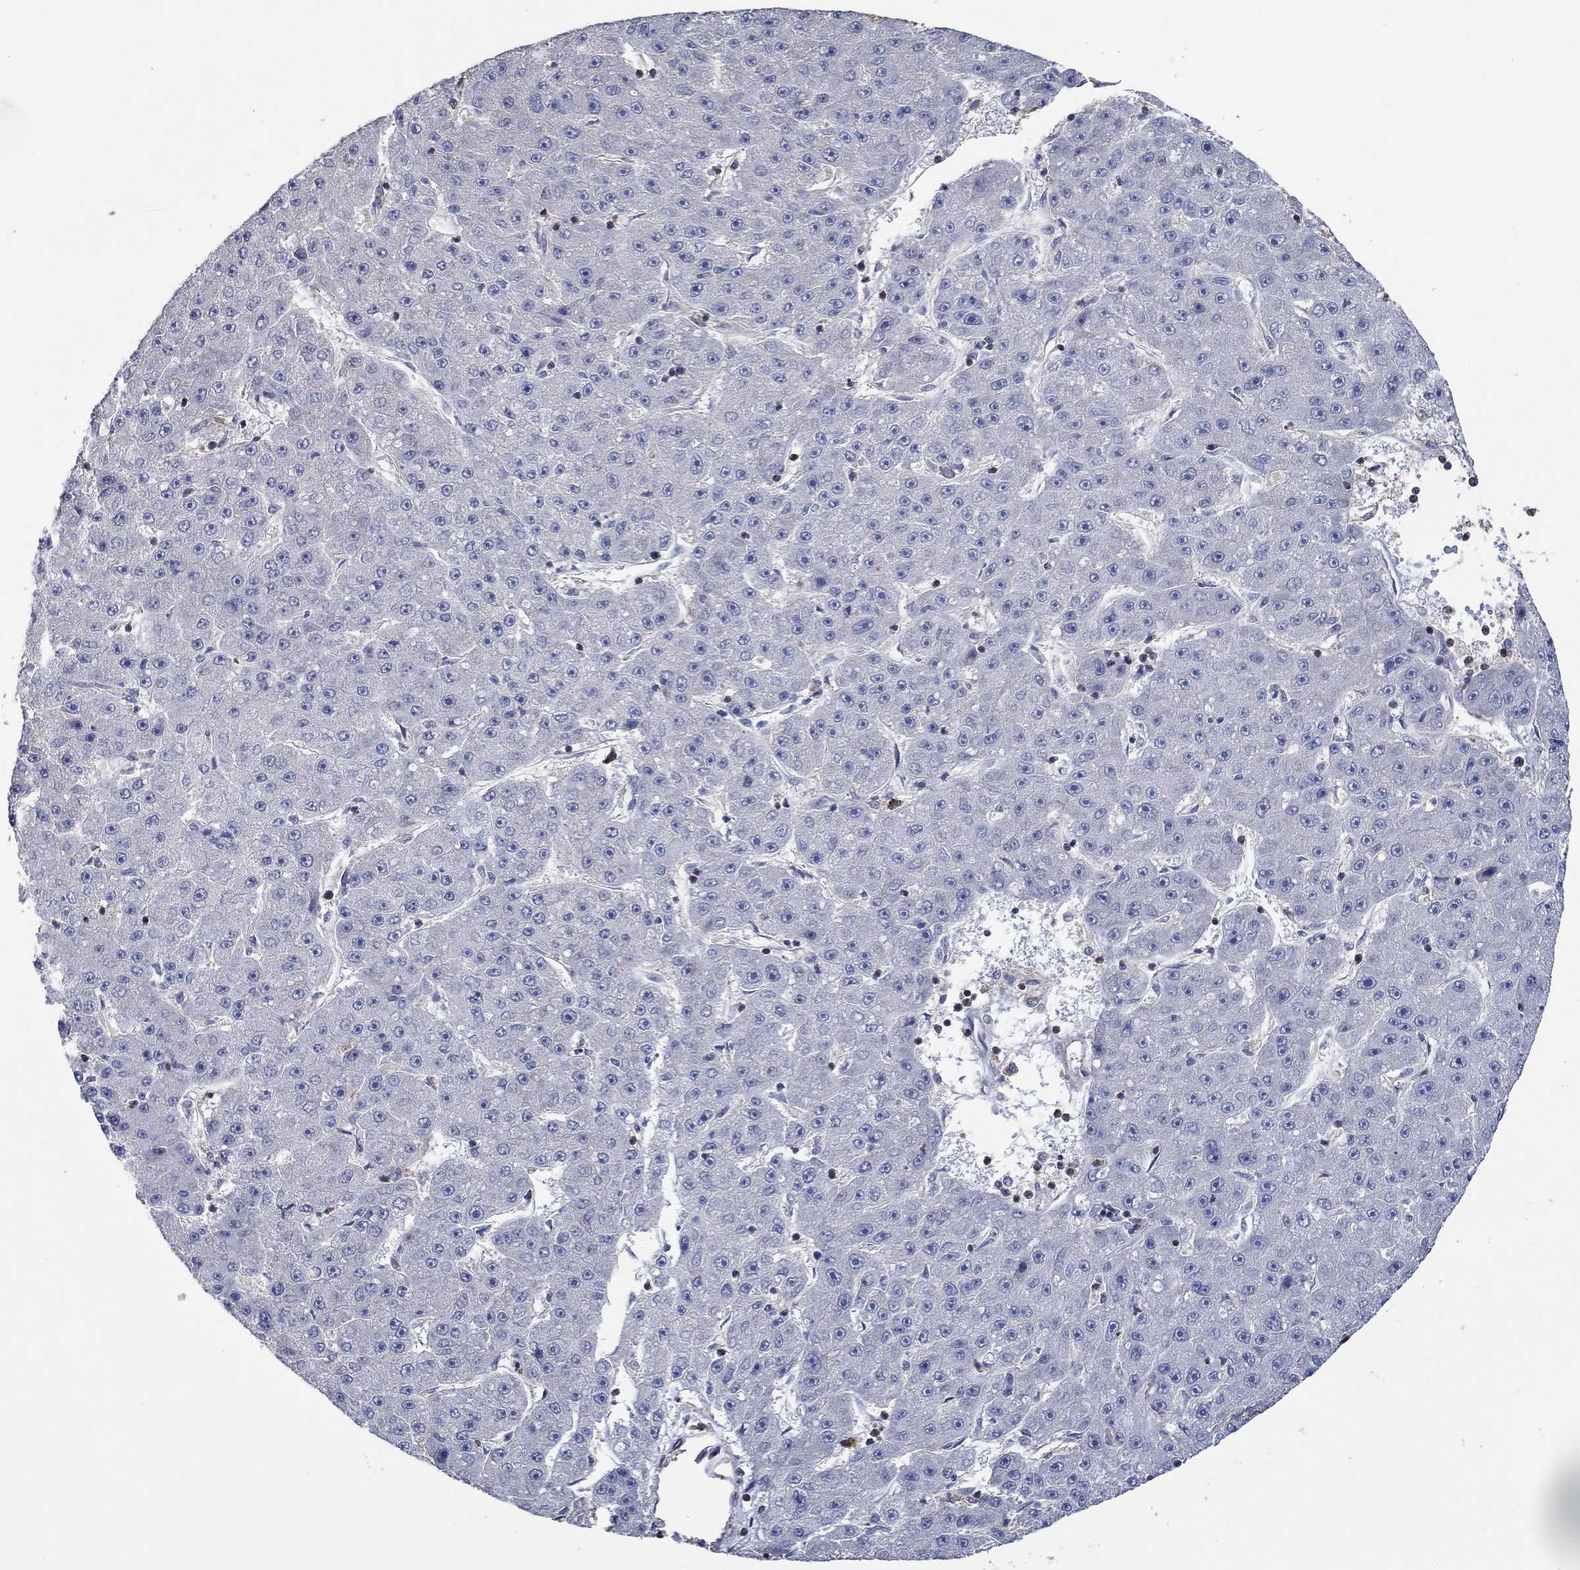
{"staining": {"intensity": "negative", "quantity": "none", "location": "none"}, "tissue": "liver cancer", "cell_type": "Tumor cells", "image_type": "cancer", "snomed": [{"axis": "morphology", "description": "Carcinoma, Hepatocellular, NOS"}, {"axis": "topography", "description": "Liver"}], "caption": "An immunohistochemistry (IHC) photomicrograph of liver hepatocellular carcinoma is shown. There is no staining in tumor cells of liver hepatocellular carcinoma.", "gene": "TNFAIP8L3", "patient": {"sex": "male", "age": 67}}